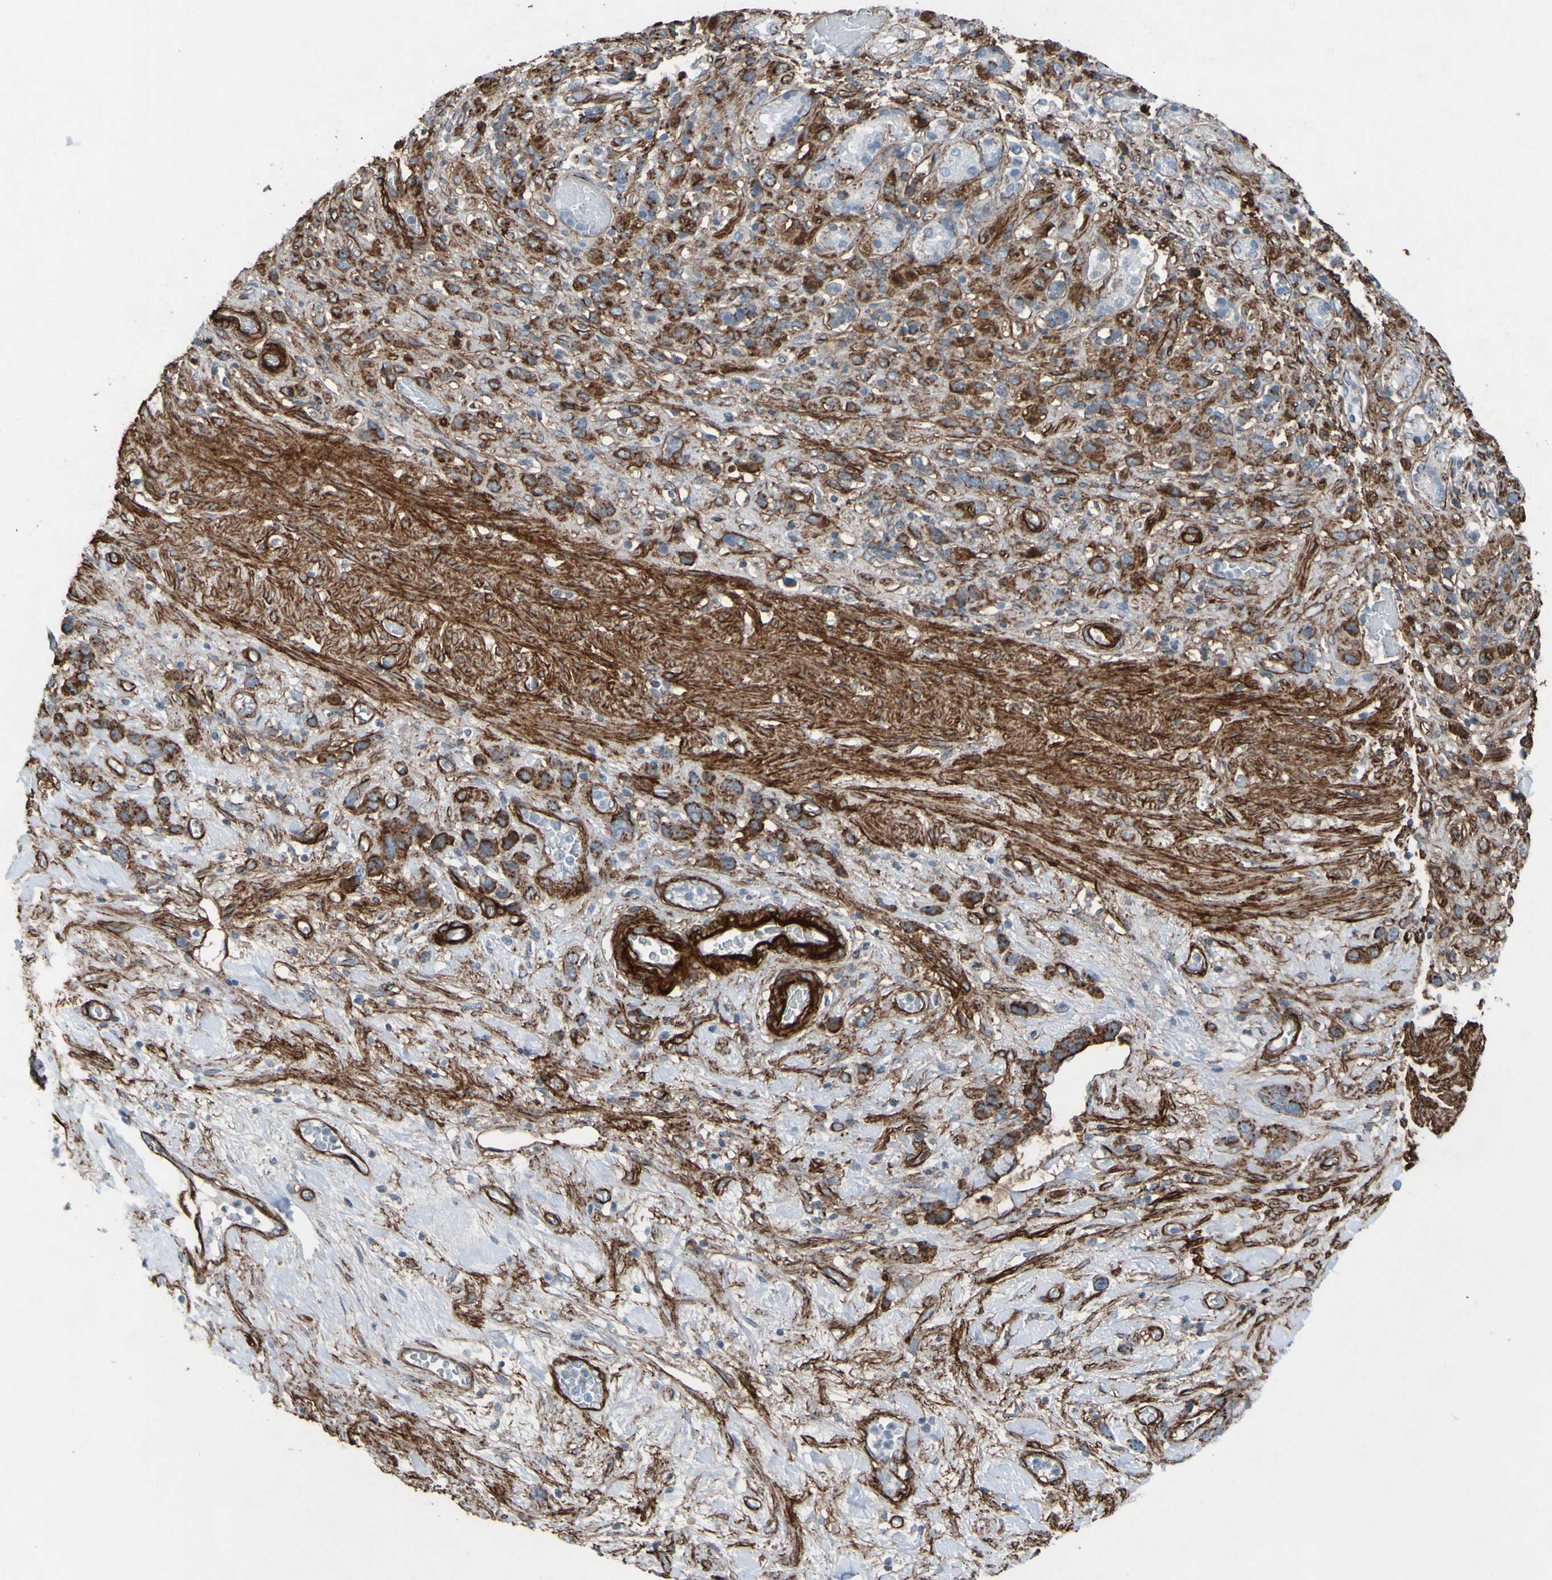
{"staining": {"intensity": "strong", "quantity": "25%-75%", "location": "cytoplasmic/membranous"}, "tissue": "stomach cancer", "cell_type": "Tumor cells", "image_type": "cancer", "snomed": [{"axis": "morphology", "description": "Adenocarcinoma, NOS"}, {"axis": "morphology", "description": "Adenocarcinoma, High grade"}, {"axis": "topography", "description": "Stomach, upper"}, {"axis": "topography", "description": "Stomach, lower"}], "caption": "IHC of adenocarcinoma (stomach) demonstrates high levels of strong cytoplasmic/membranous staining in about 25%-75% of tumor cells.", "gene": "COL4A2", "patient": {"sex": "female", "age": 65}}